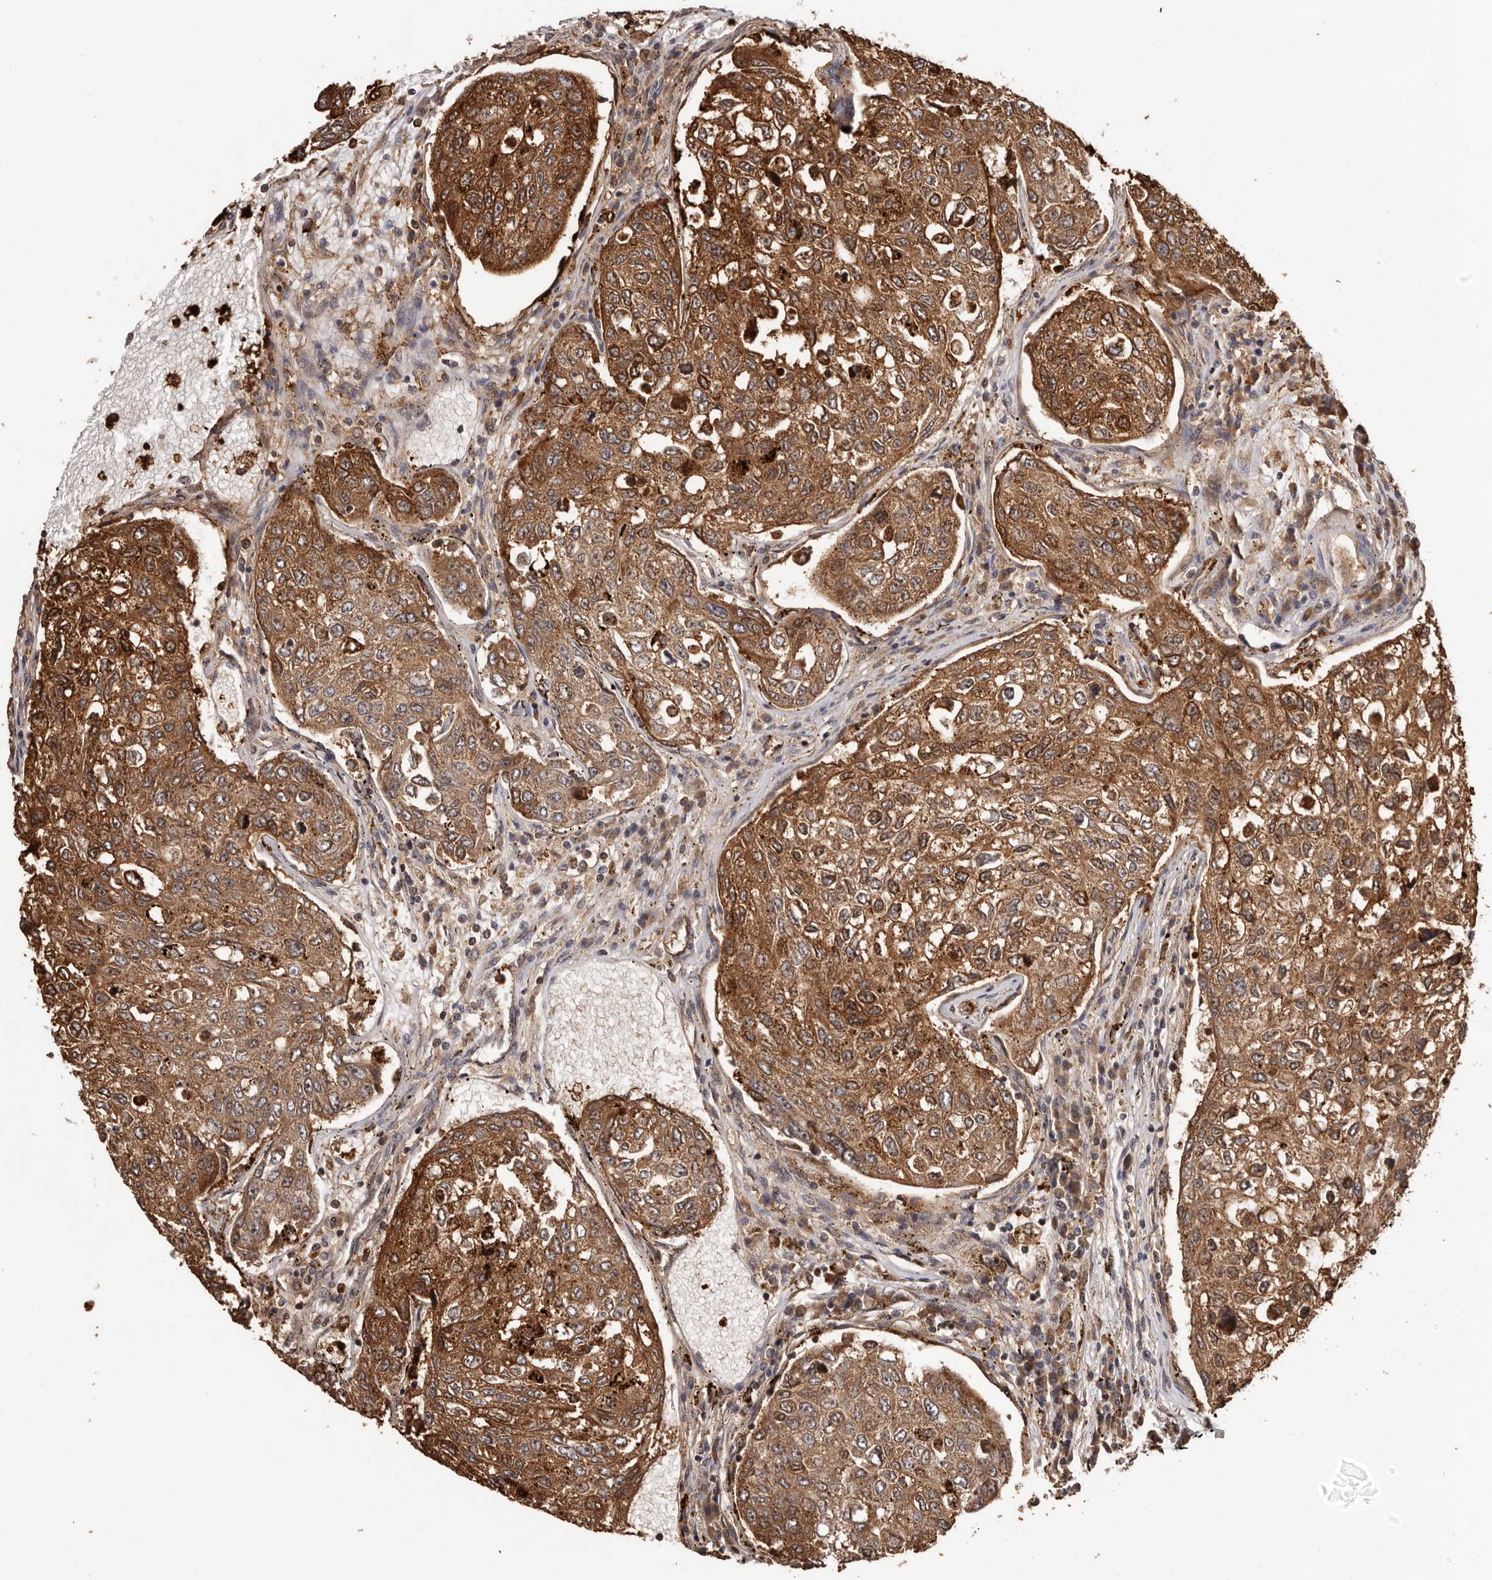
{"staining": {"intensity": "strong", "quantity": ">75%", "location": "cytoplasmic/membranous,nuclear"}, "tissue": "urothelial cancer", "cell_type": "Tumor cells", "image_type": "cancer", "snomed": [{"axis": "morphology", "description": "Urothelial carcinoma, High grade"}, {"axis": "topography", "description": "Lymph node"}, {"axis": "topography", "description": "Urinary bladder"}], "caption": "Approximately >75% of tumor cells in human high-grade urothelial carcinoma exhibit strong cytoplasmic/membranous and nuclear protein positivity as visualized by brown immunohistochemical staining.", "gene": "PRR12", "patient": {"sex": "male", "age": 51}}